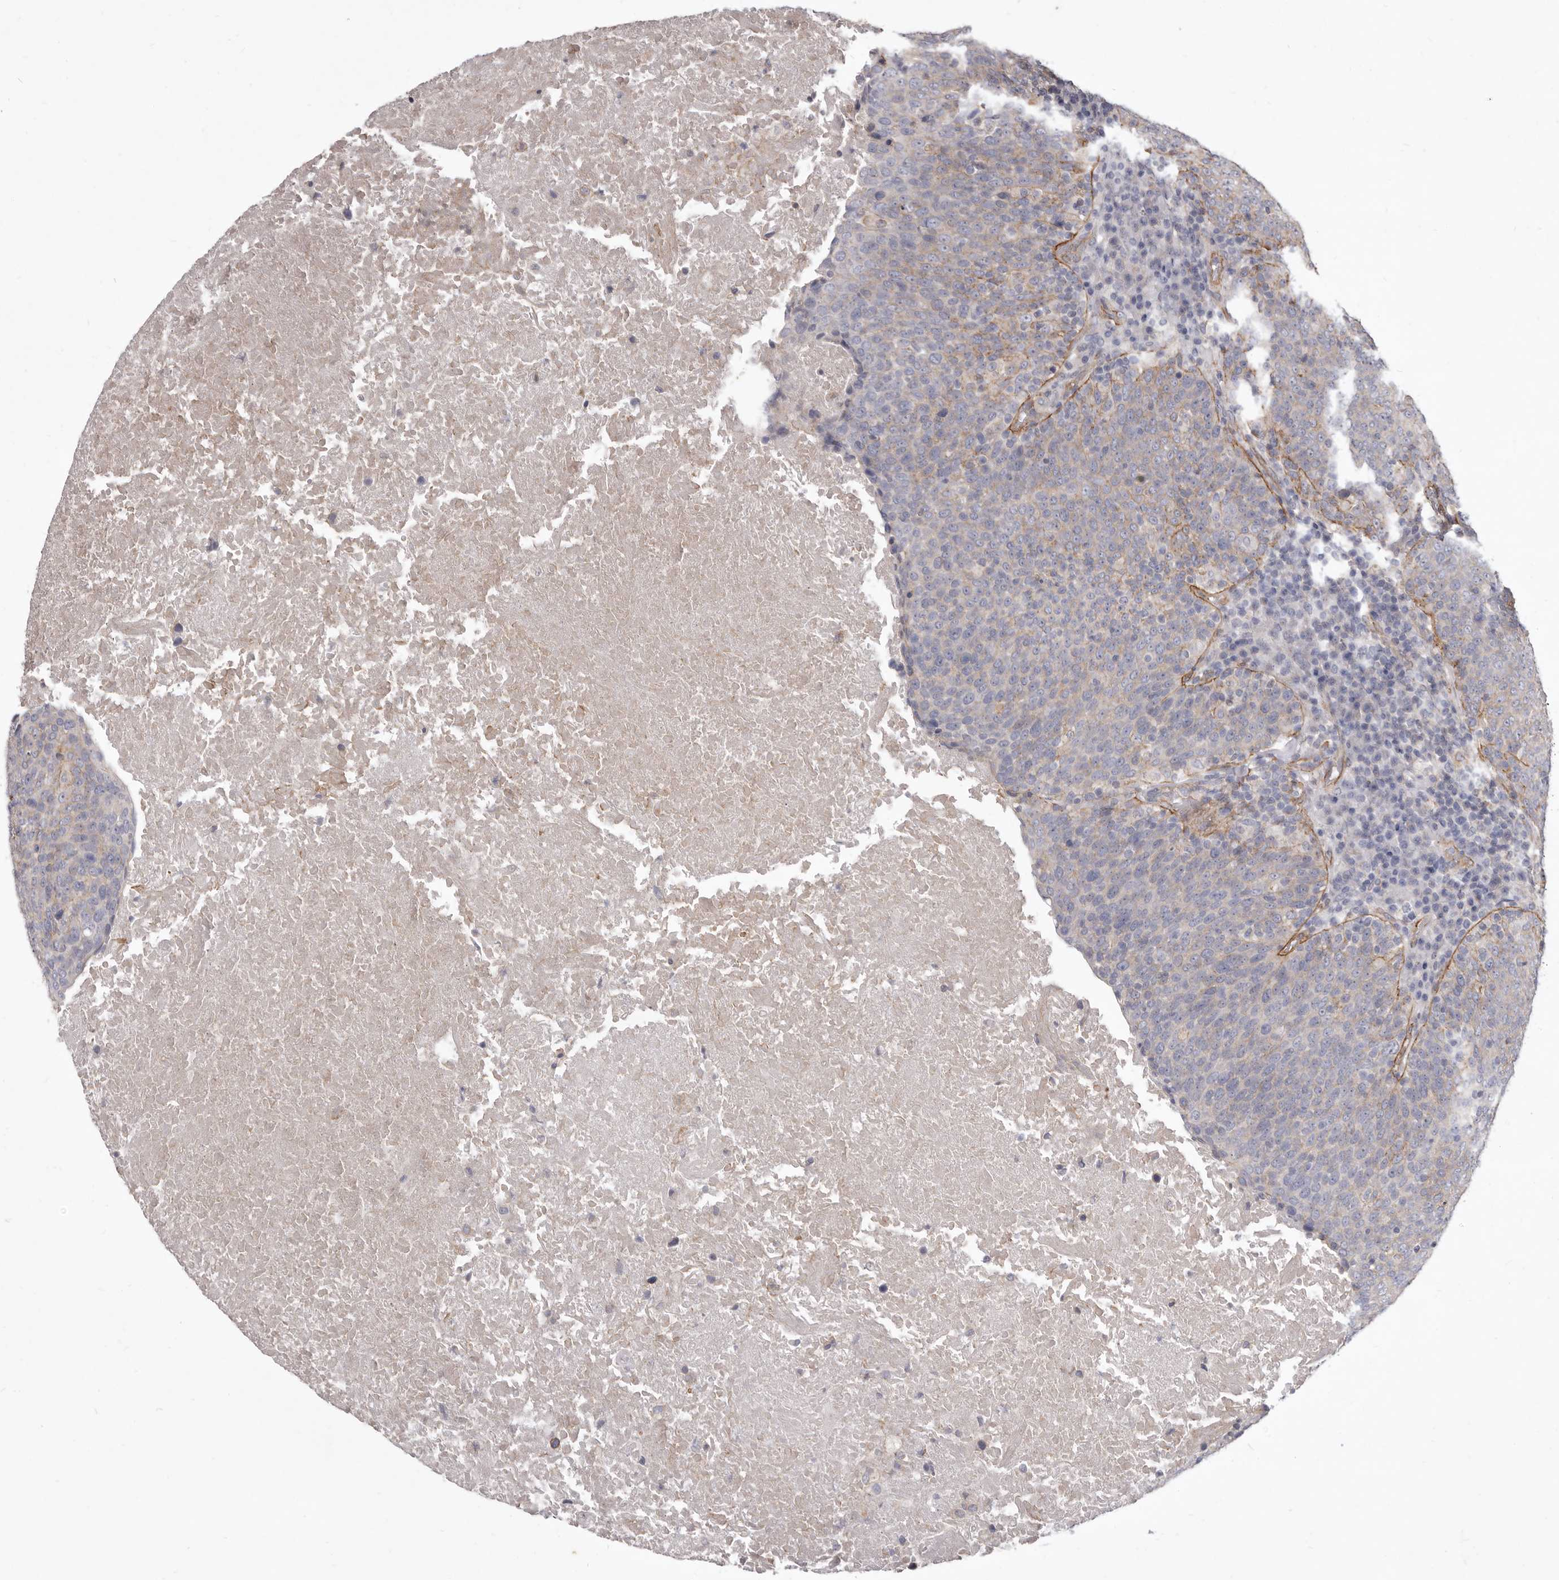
{"staining": {"intensity": "weak", "quantity": "25%-75%", "location": "cytoplasmic/membranous"}, "tissue": "head and neck cancer", "cell_type": "Tumor cells", "image_type": "cancer", "snomed": [{"axis": "morphology", "description": "Squamous cell carcinoma, NOS"}, {"axis": "morphology", "description": "Squamous cell carcinoma, metastatic, NOS"}, {"axis": "topography", "description": "Lymph node"}, {"axis": "topography", "description": "Head-Neck"}], "caption": "Head and neck cancer was stained to show a protein in brown. There is low levels of weak cytoplasmic/membranous positivity in about 25%-75% of tumor cells.", "gene": "P2RX6", "patient": {"sex": "male", "age": 62}}